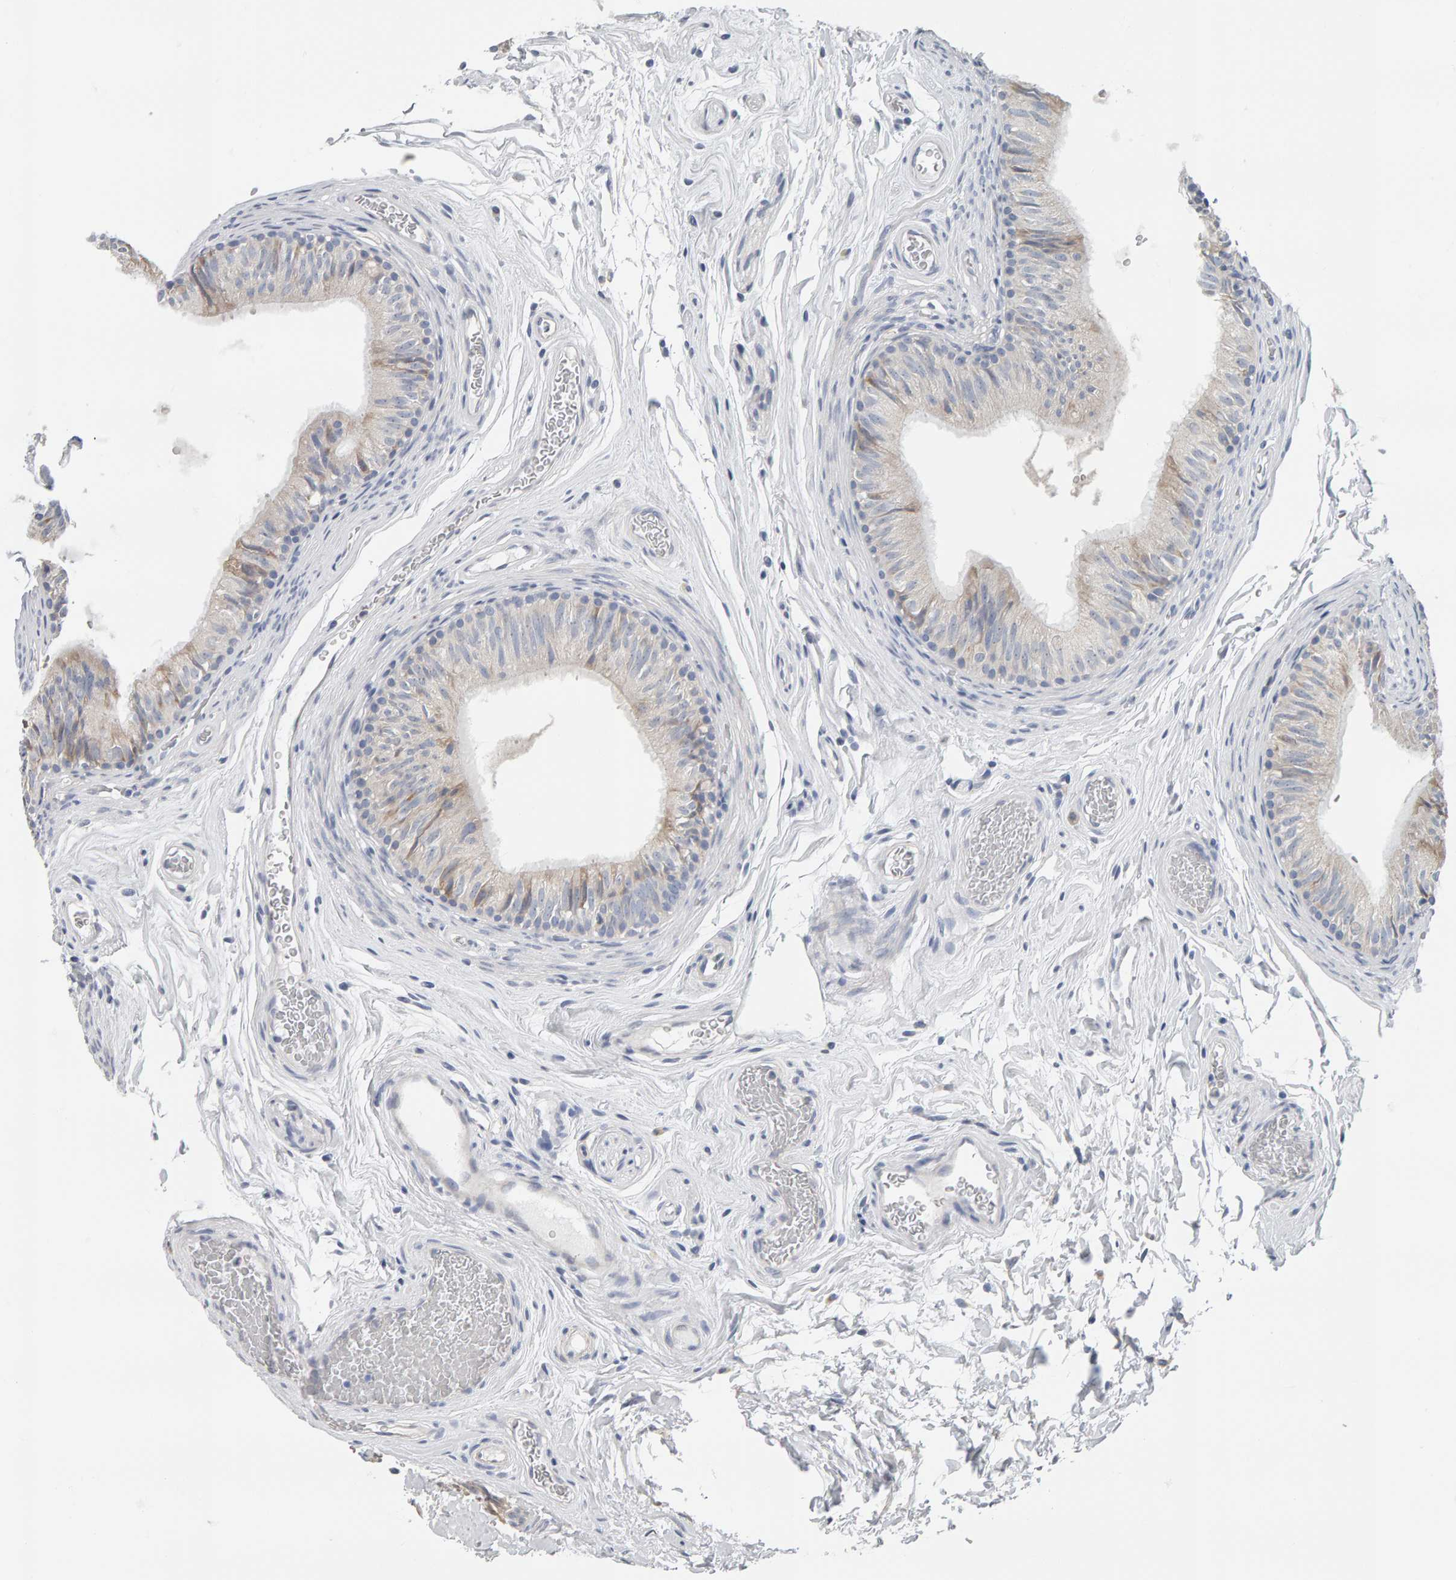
{"staining": {"intensity": "weak", "quantity": "<25%", "location": "cytoplasmic/membranous"}, "tissue": "epididymis", "cell_type": "Glandular cells", "image_type": "normal", "snomed": [{"axis": "morphology", "description": "Normal tissue, NOS"}, {"axis": "topography", "description": "Epididymis"}], "caption": "Immunohistochemical staining of unremarkable human epididymis reveals no significant expression in glandular cells.", "gene": "ADHFE1", "patient": {"sex": "male", "age": 36}}